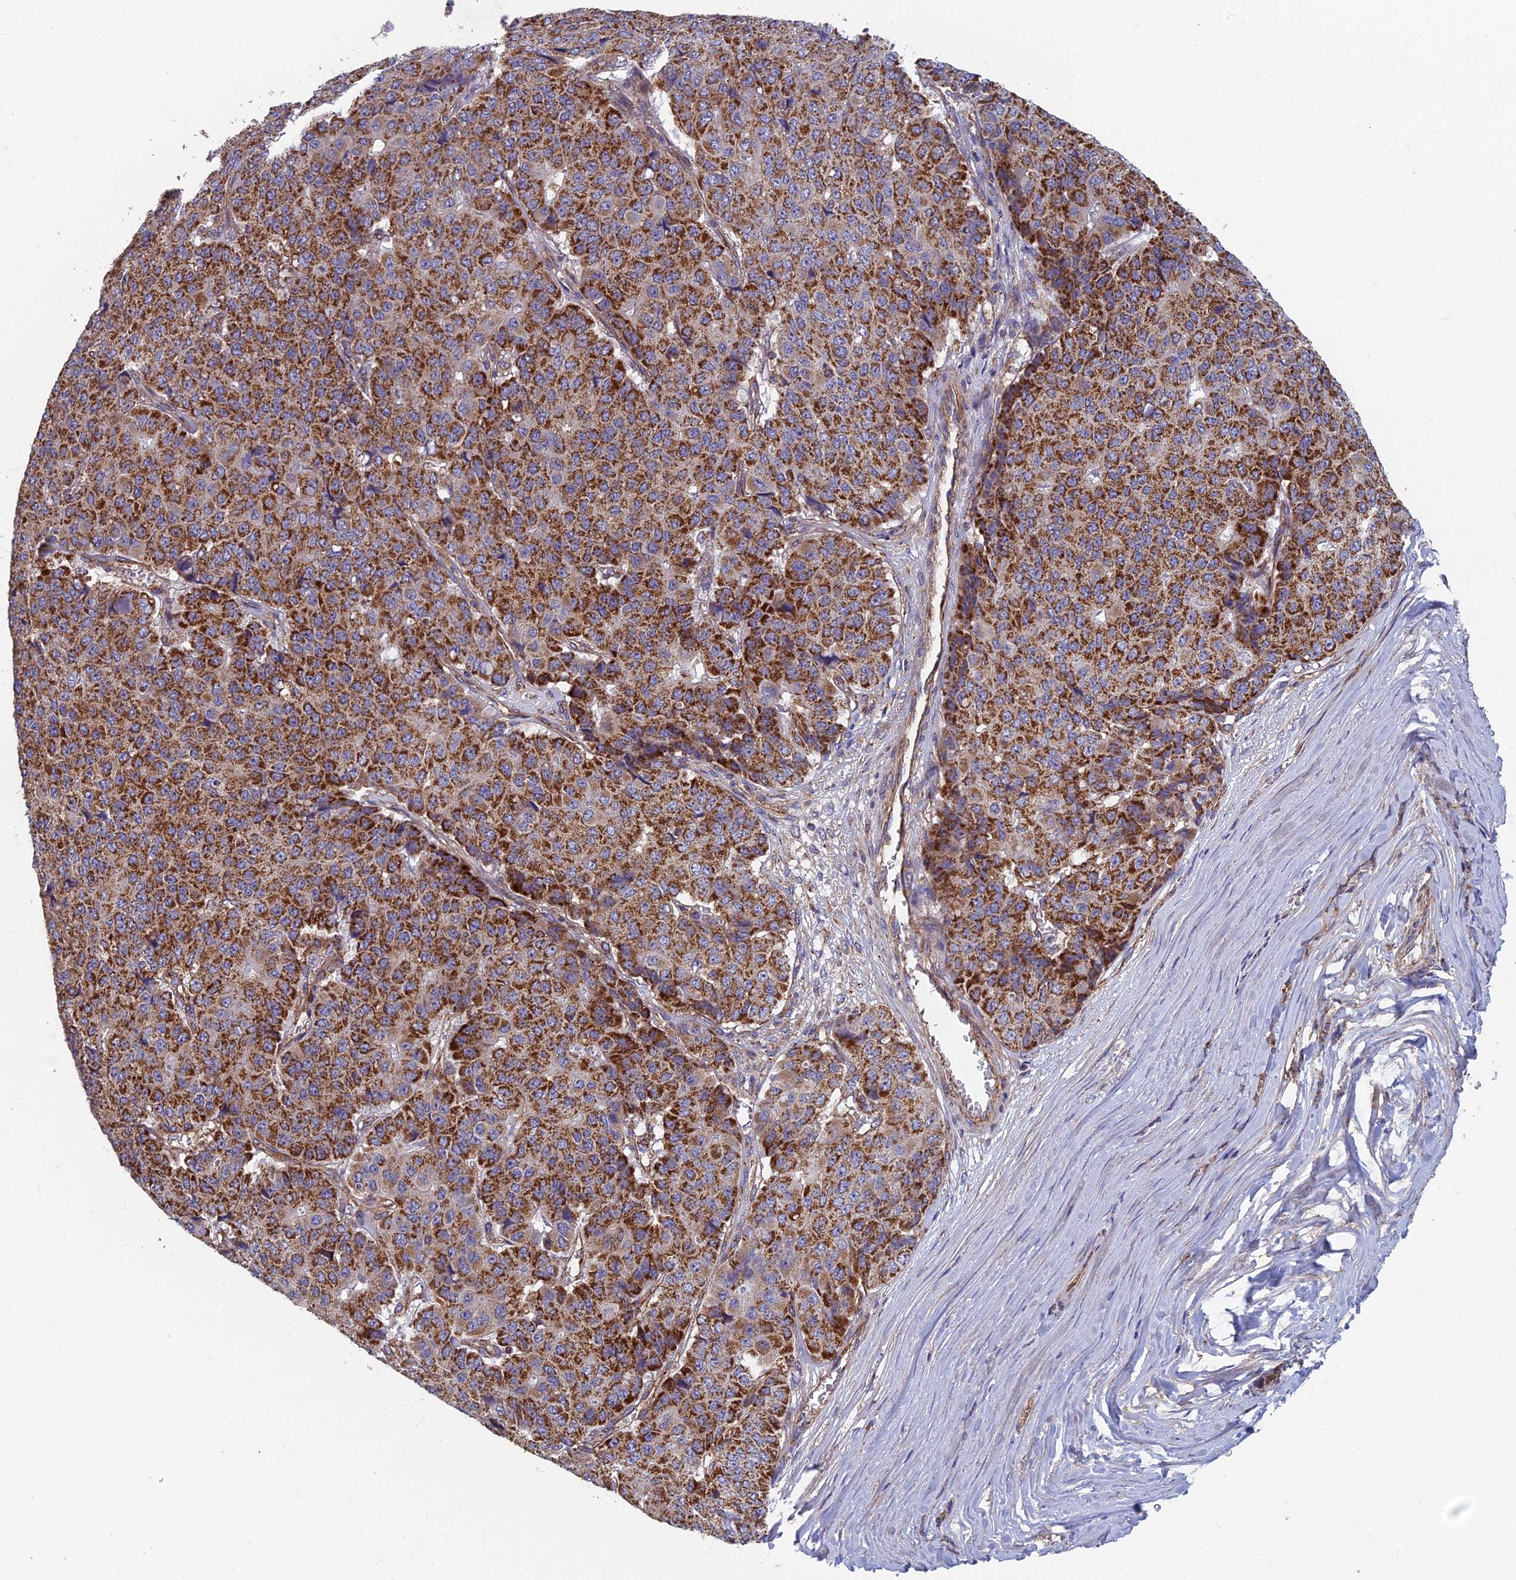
{"staining": {"intensity": "strong", "quantity": ">75%", "location": "cytoplasmic/membranous"}, "tissue": "pancreatic cancer", "cell_type": "Tumor cells", "image_type": "cancer", "snomed": [{"axis": "morphology", "description": "Adenocarcinoma, NOS"}, {"axis": "topography", "description": "Pancreas"}], "caption": "Immunohistochemical staining of pancreatic adenocarcinoma reveals strong cytoplasmic/membranous protein expression in about >75% of tumor cells.", "gene": "MRPS9", "patient": {"sex": "male", "age": 50}}